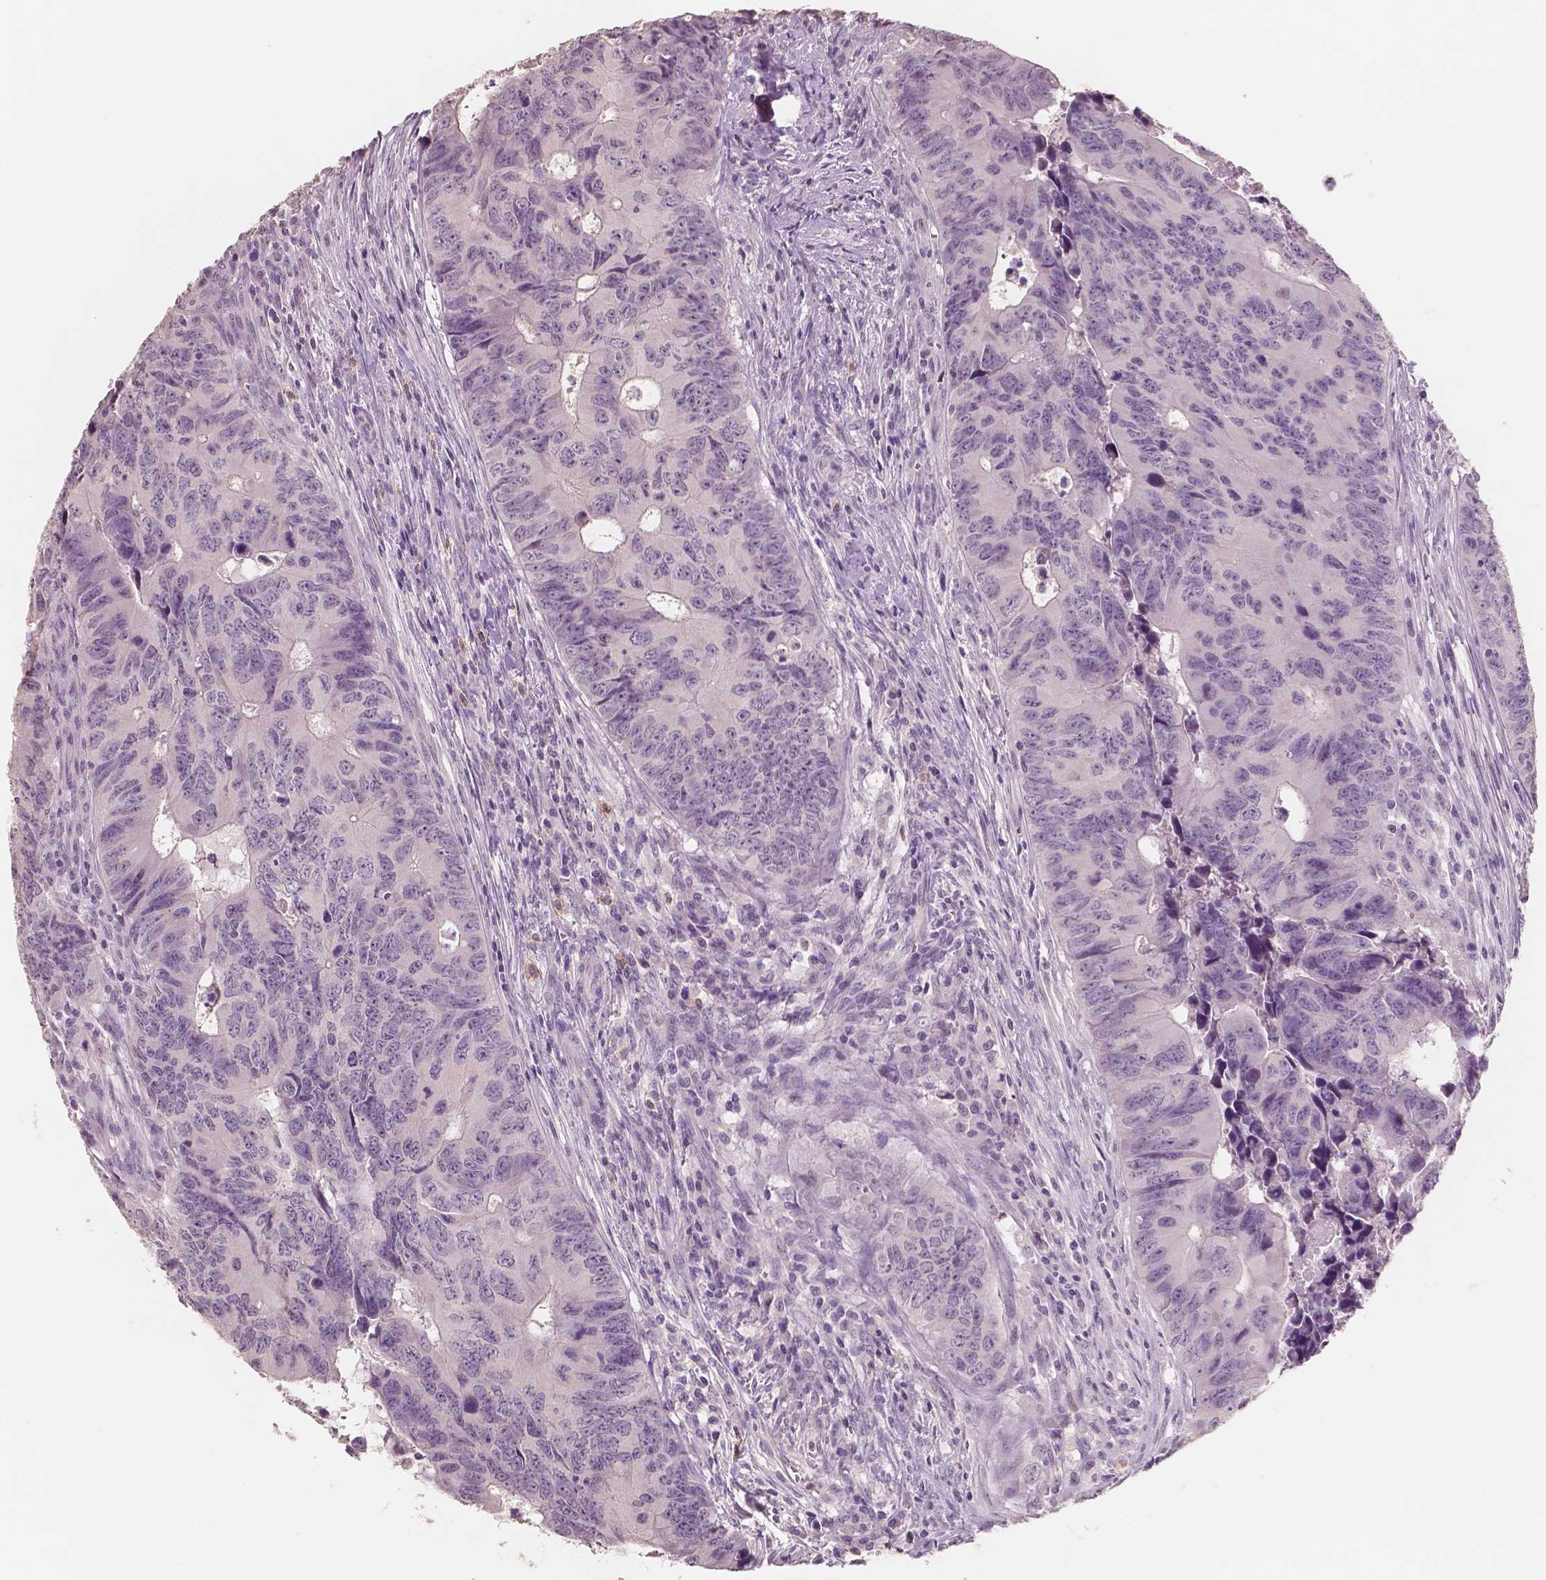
{"staining": {"intensity": "negative", "quantity": "none", "location": "none"}, "tissue": "colorectal cancer", "cell_type": "Tumor cells", "image_type": "cancer", "snomed": [{"axis": "morphology", "description": "Adenocarcinoma, NOS"}, {"axis": "topography", "description": "Colon"}], "caption": "Immunohistochemistry (IHC) of human adenocarcinoma (colorectal) exhibits no expression in tumor cells.", "gene": "KIT", "patient": {"sex": "female", "age": 82}}